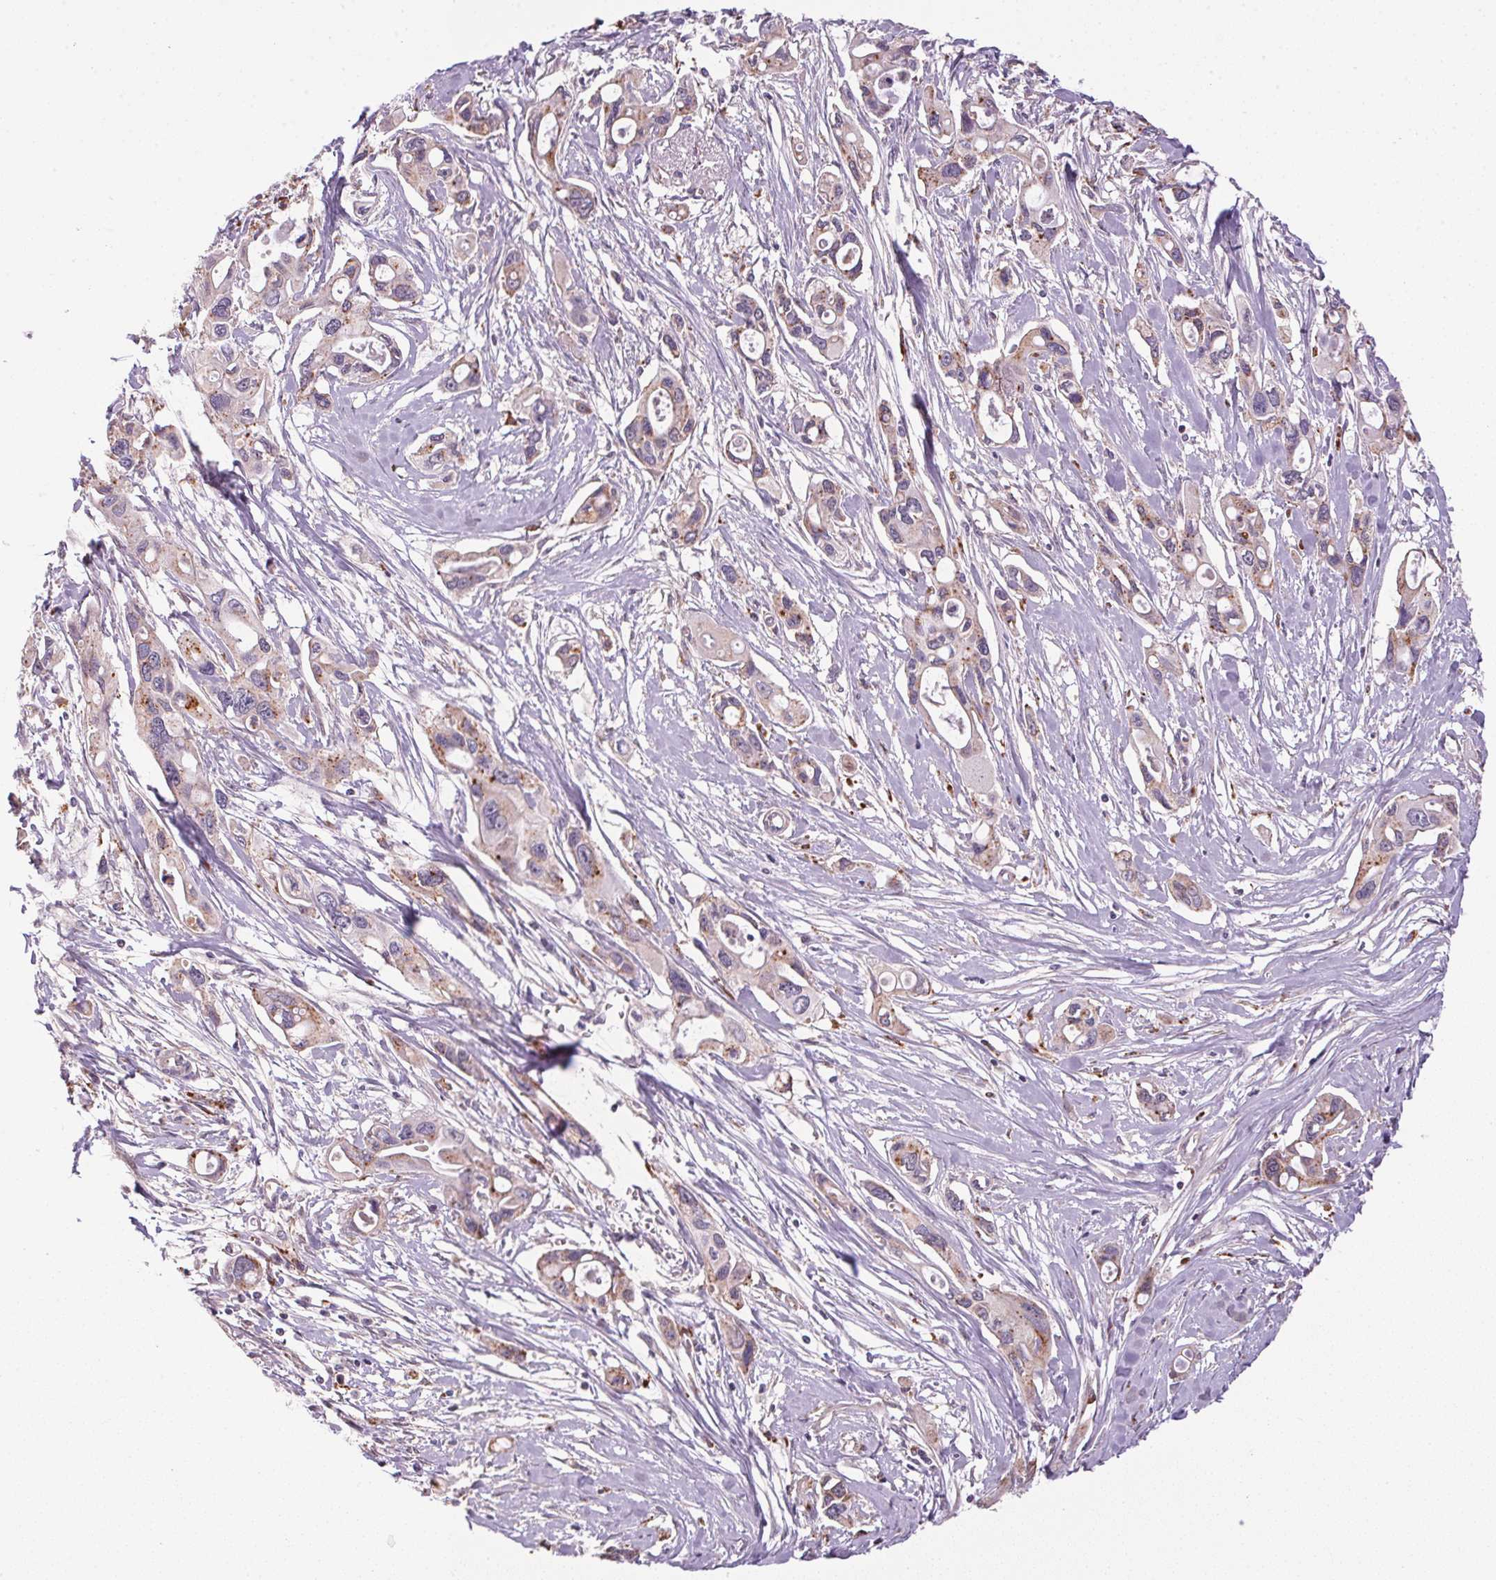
{"staining": {"intensity": "weak", "quantity": "25%-75%", "location": "cytoplasmic/membranous"}, "tissue": "pancreatic cancer", "cell_type": "Tumor cells", "image_type": "cancer", "snomed": [{"axis": "morphology", "description": "Adenocarcinoma, NOS"}, {"axis": "topography", "description": "Pancreas"}], "caption": "An IHC photomicrograph of tumor tissue is shown. Protein staining in brown labels weak cytoplasmic/membranous positivity in adenocarcinoma (pancreatic) within tumor cells.", "gene": "ADH5", "patient": {"sex": "male", "age": 60}}